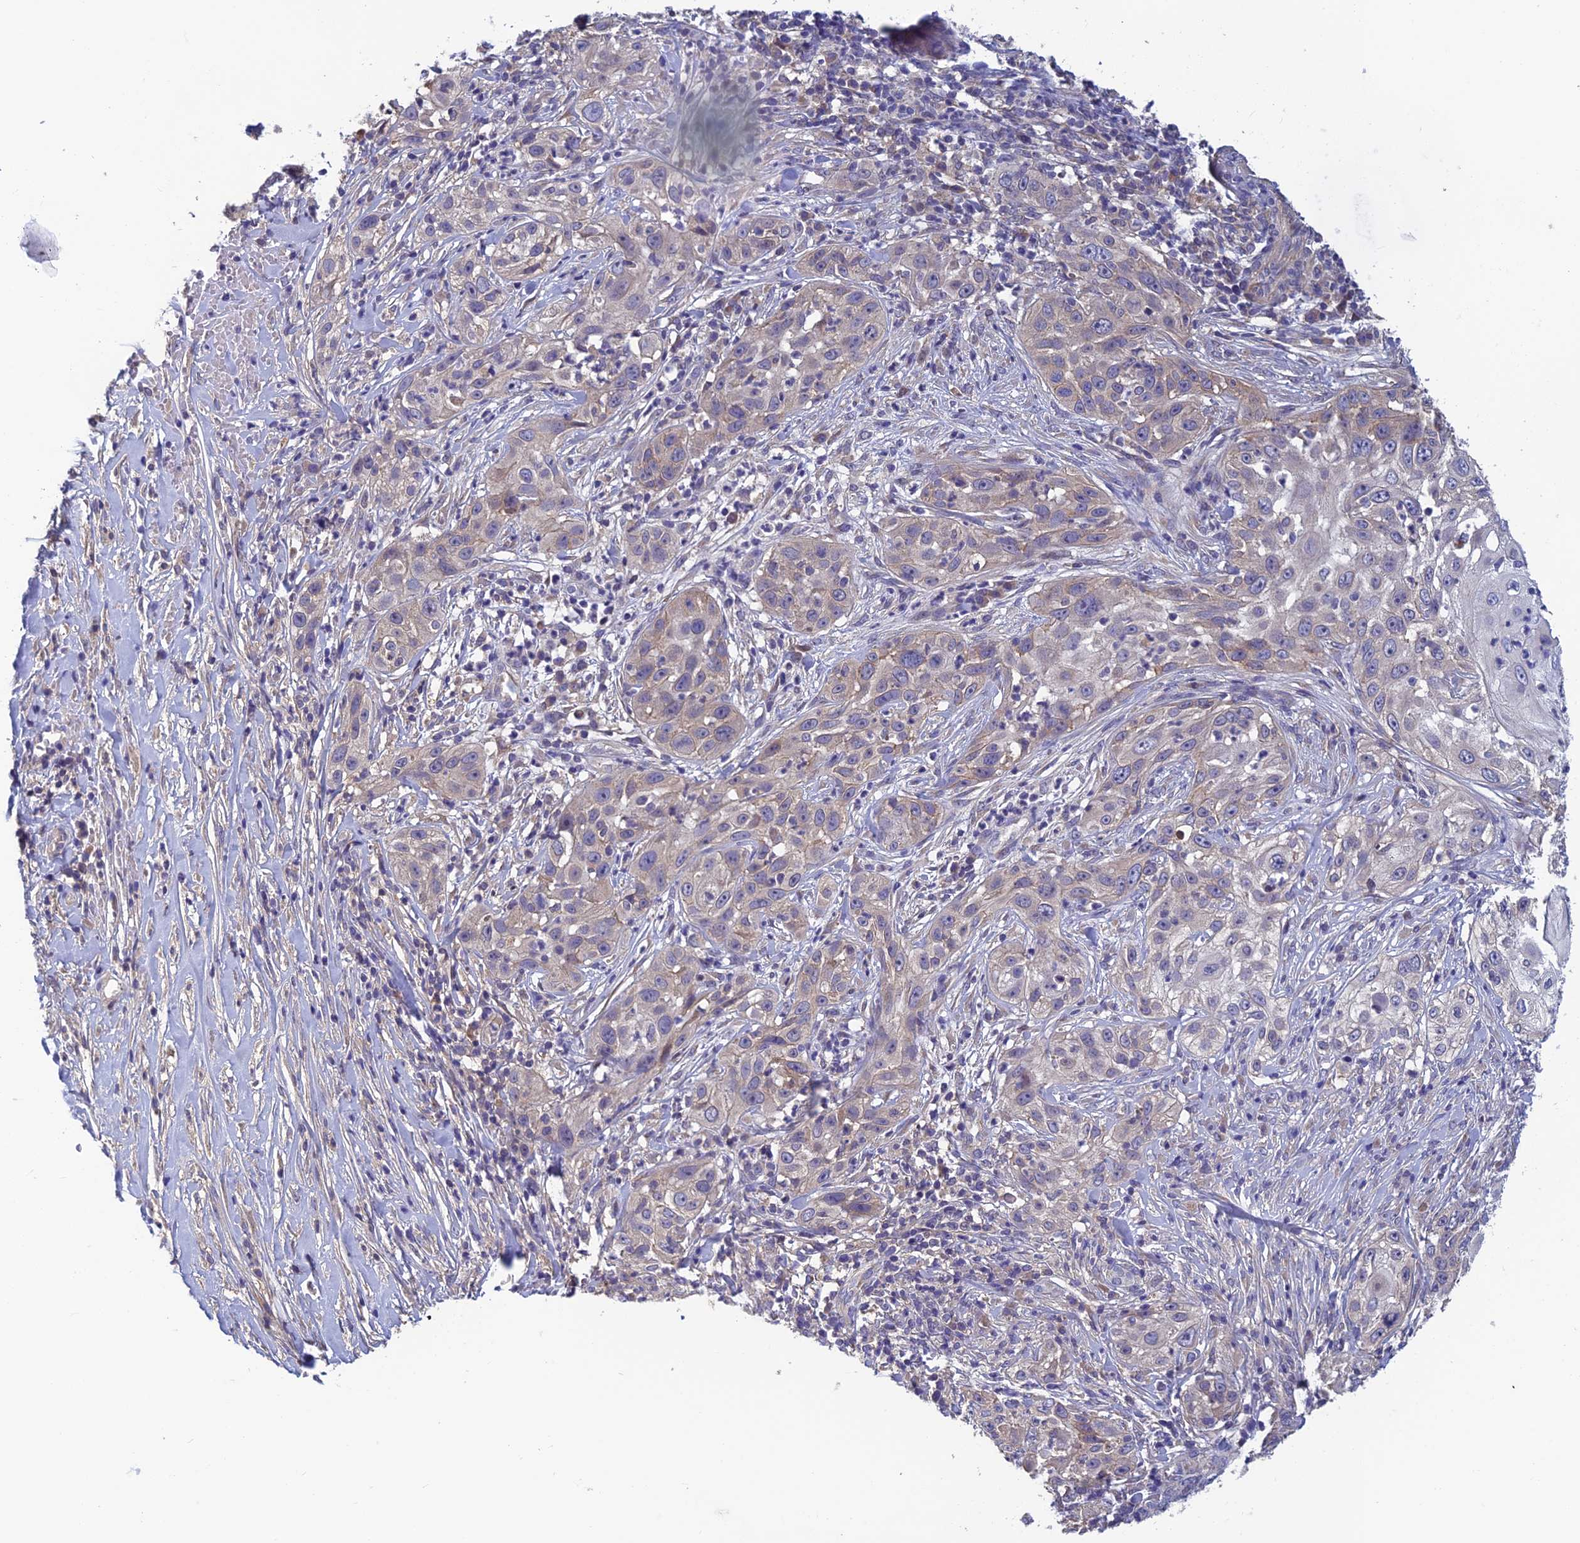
{"staining": {"intensity": "weak", "quantity": "<25%", "location": "cytoplasmic/membranous"}, "tissue": "skin cancer", "cell_type": "Tumor cells", "image_type": "cancer", "snomed": [{"axis": "morphology", "description": "Squamous cell carcinoma, NOS"}, {"axis": "topography", "description": "Skin"}], "caption": "Immunohistochemistry (IHC) photomicrograph of human skin squamous cell carcinoma stained for a protein (brown), which exhibits no staining in tumor cells. The staining is performed using DAB (3,3'-diaminobenzidine) brown chromogen with nuclei counter-stained in using hematoxylin.", "gene": "HECA", "patient": {"sex": "female", "age": 44}}